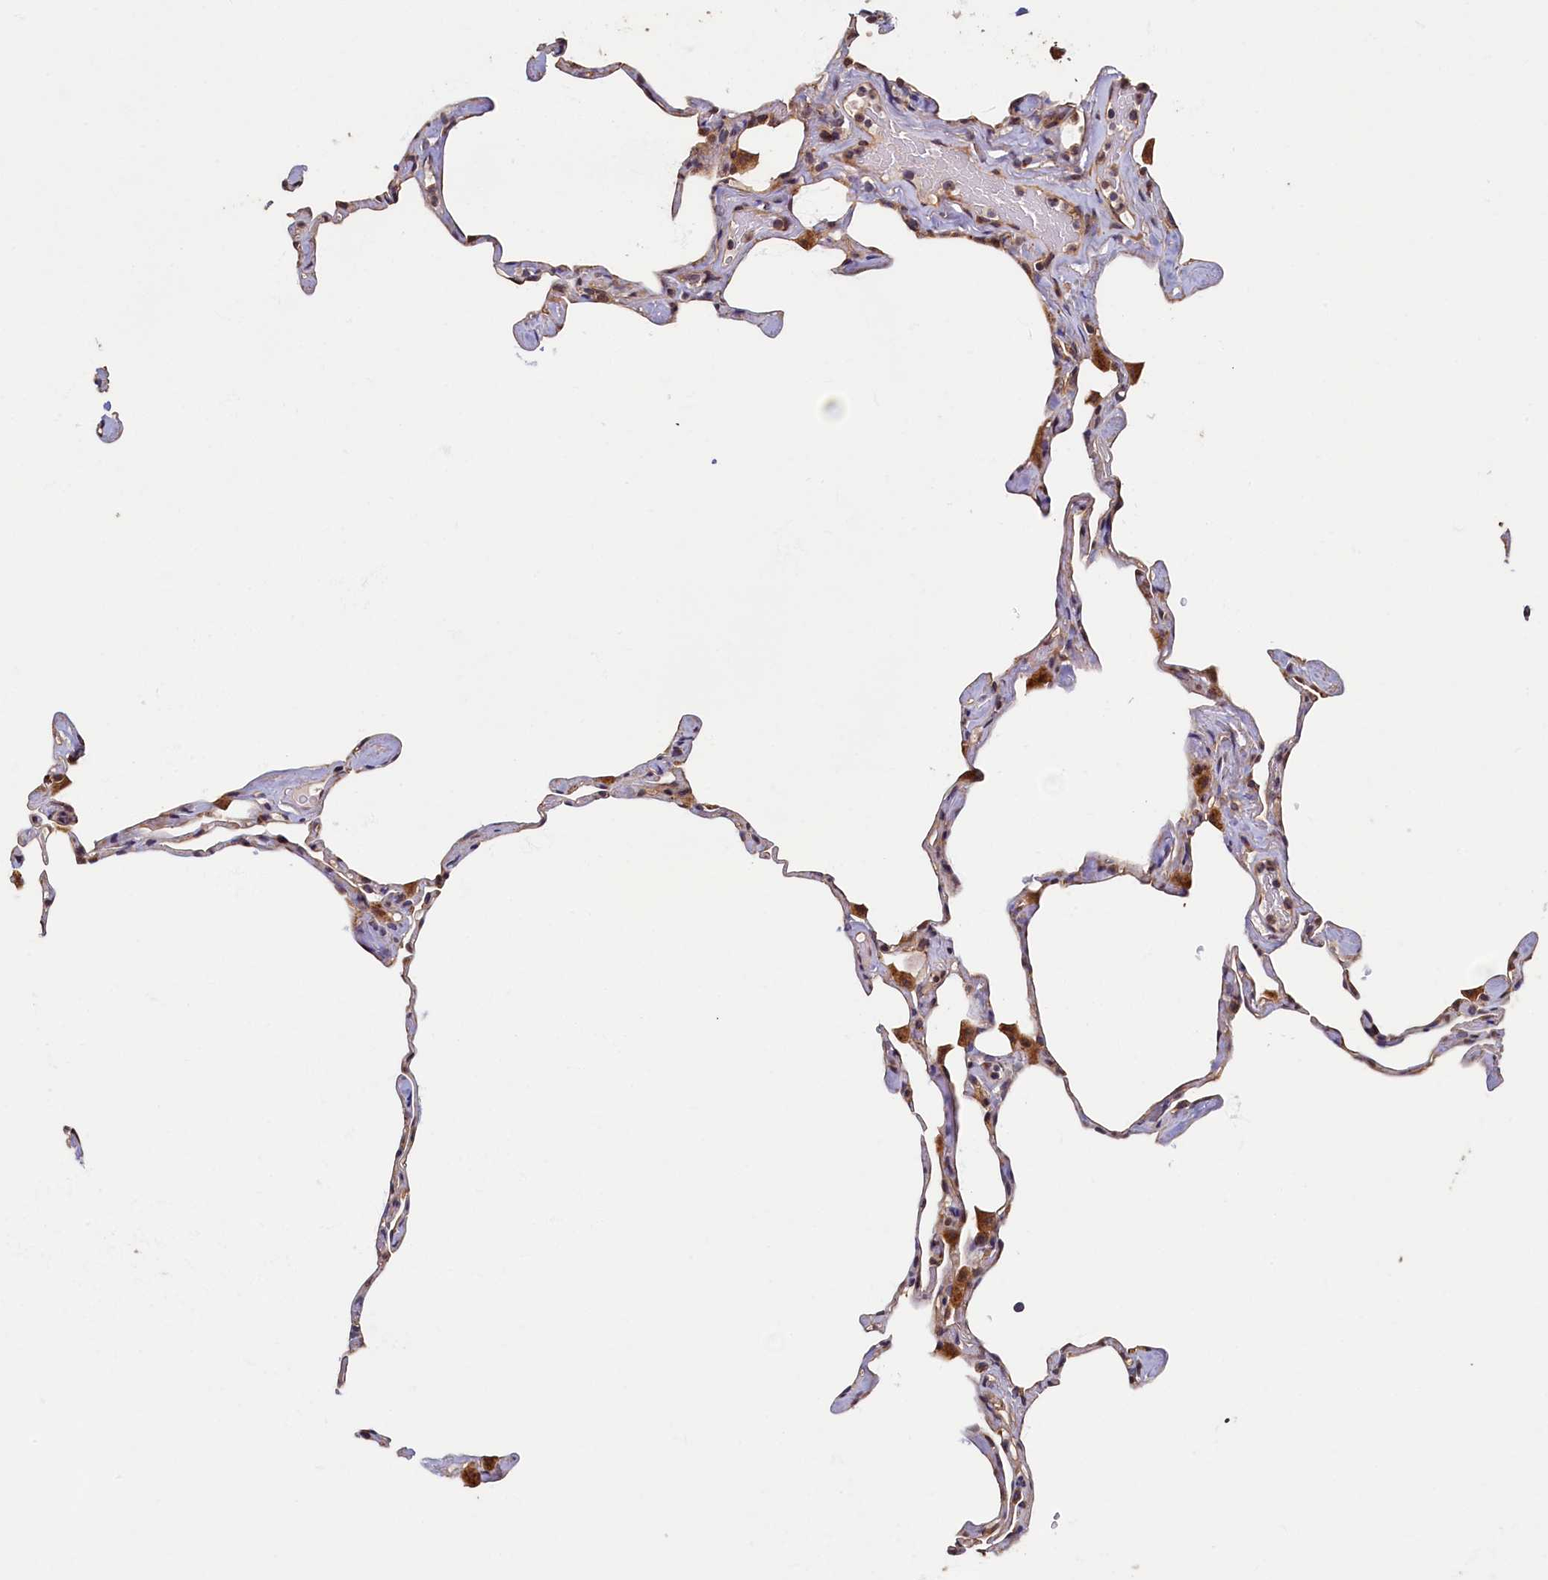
{"staining": {"intensity": "moderate", "quantity": "25%-75%", "location": "cytoplasmic/membranous"}, "tissue": "lung", "cell_type": "Alveolar cells", "image_type": "normal", "snomed": [{"axis": "morphology", "description": "Normal tissue, NOS"}, {"axis": "topography", "description": "Lung"}], "caption": "Immunohistochemical staining of benign human lung exhibits moderate cytoplasmic/membranous protein staining in approximately 25%-75% of alveolar cells.", "gene": "TMEM181", "patient": {"sex": "male", "age": 65}}